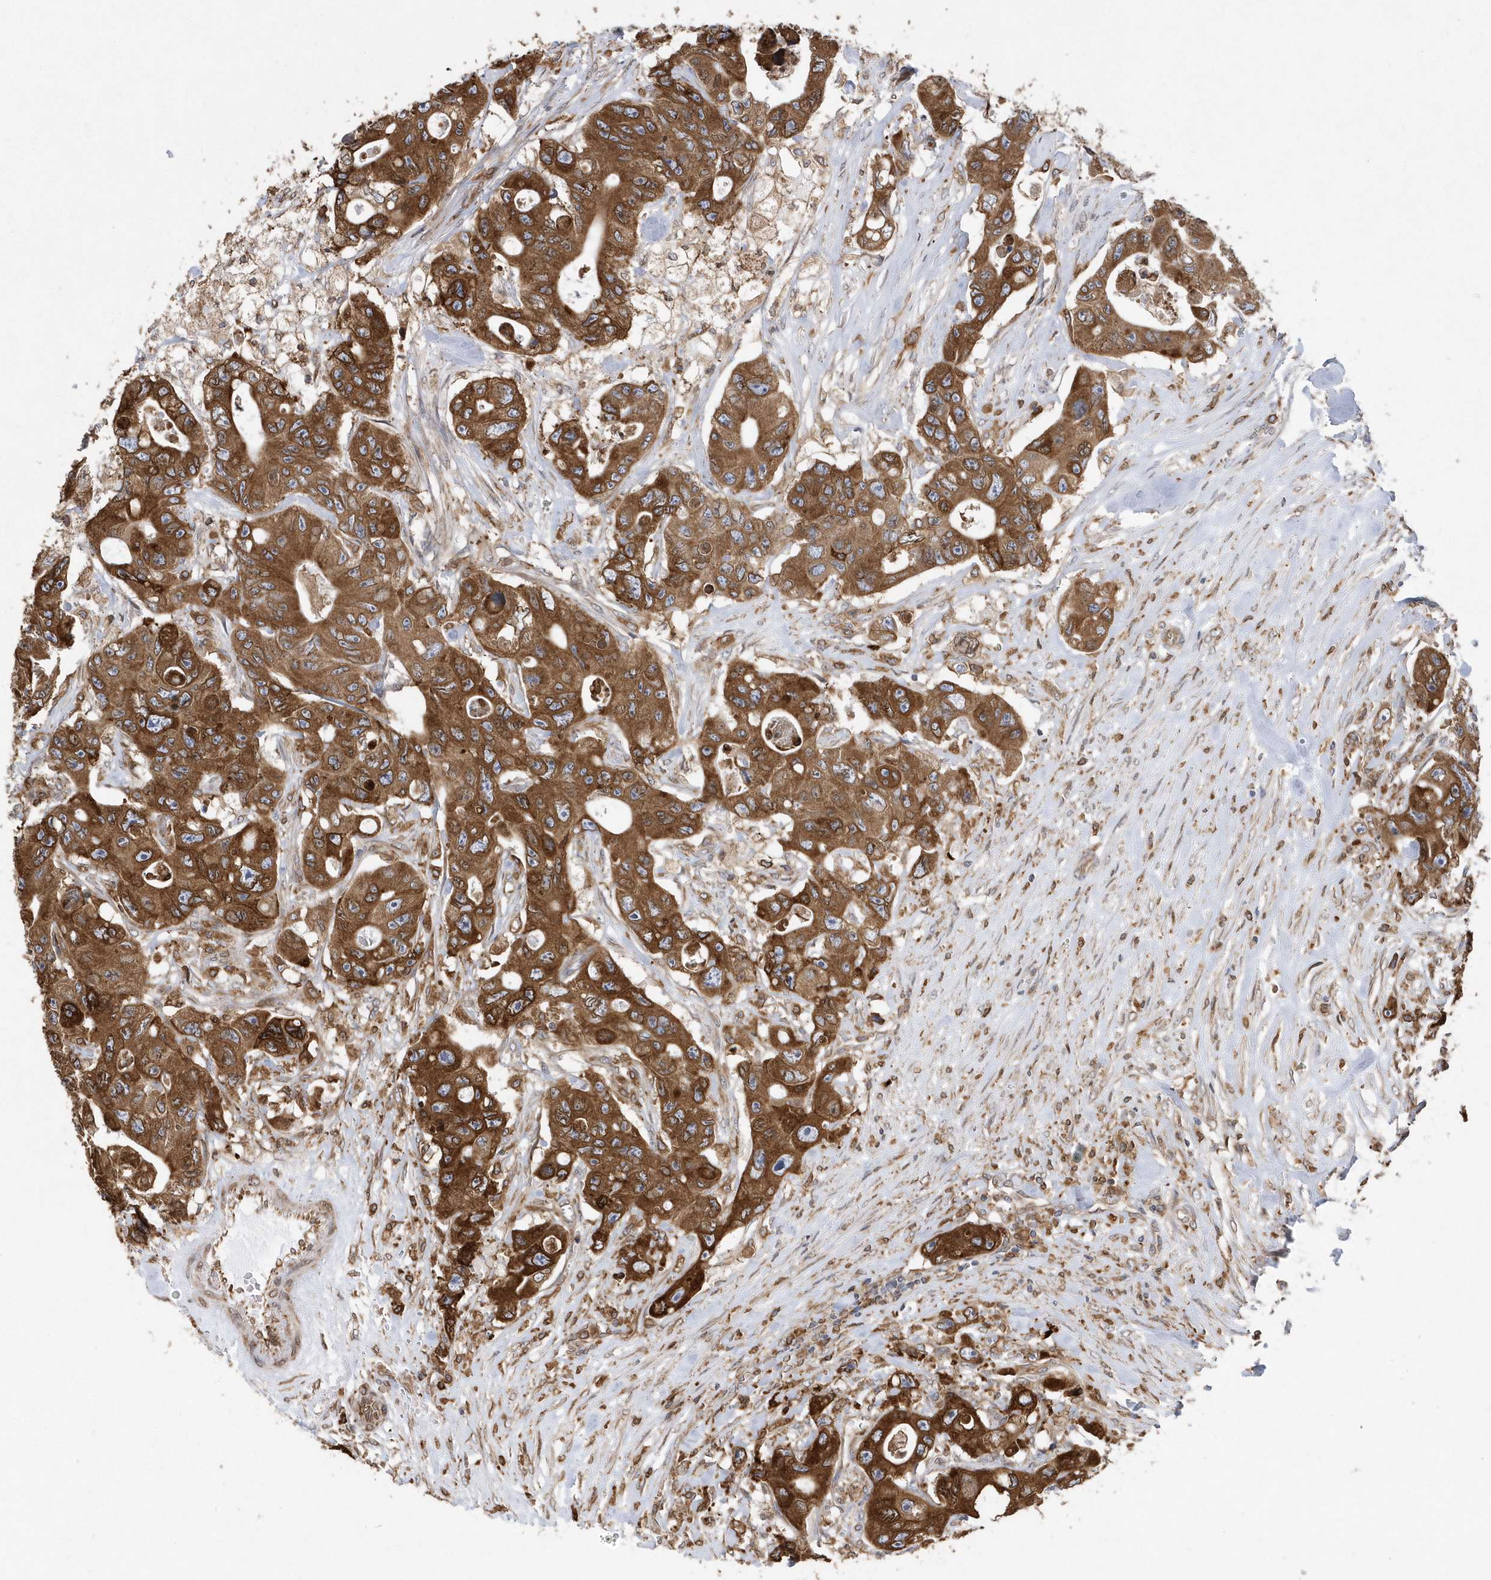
{"staining": {"intensity": "strong", "quantity": ">75%", "location": "cytoplasmic/membranous"}, "tissue": "colorectal cancer", "cell_type": "Tumor cells", "image_type": "cancer", "snomed": [{"axis": "morphology", "description": "Adenocarcinoma, NOS"}, {"axis": "topography", "description": "Colon"}], "caption": "Colorectal adenocarcinoma was stained to show a protein in brown. There is high levels of strong cytoplasmic/membranous positivity in about >75% of tumor cells.", "gene": "VAMP7", "patient": {"sex": "female", "age": 46}}